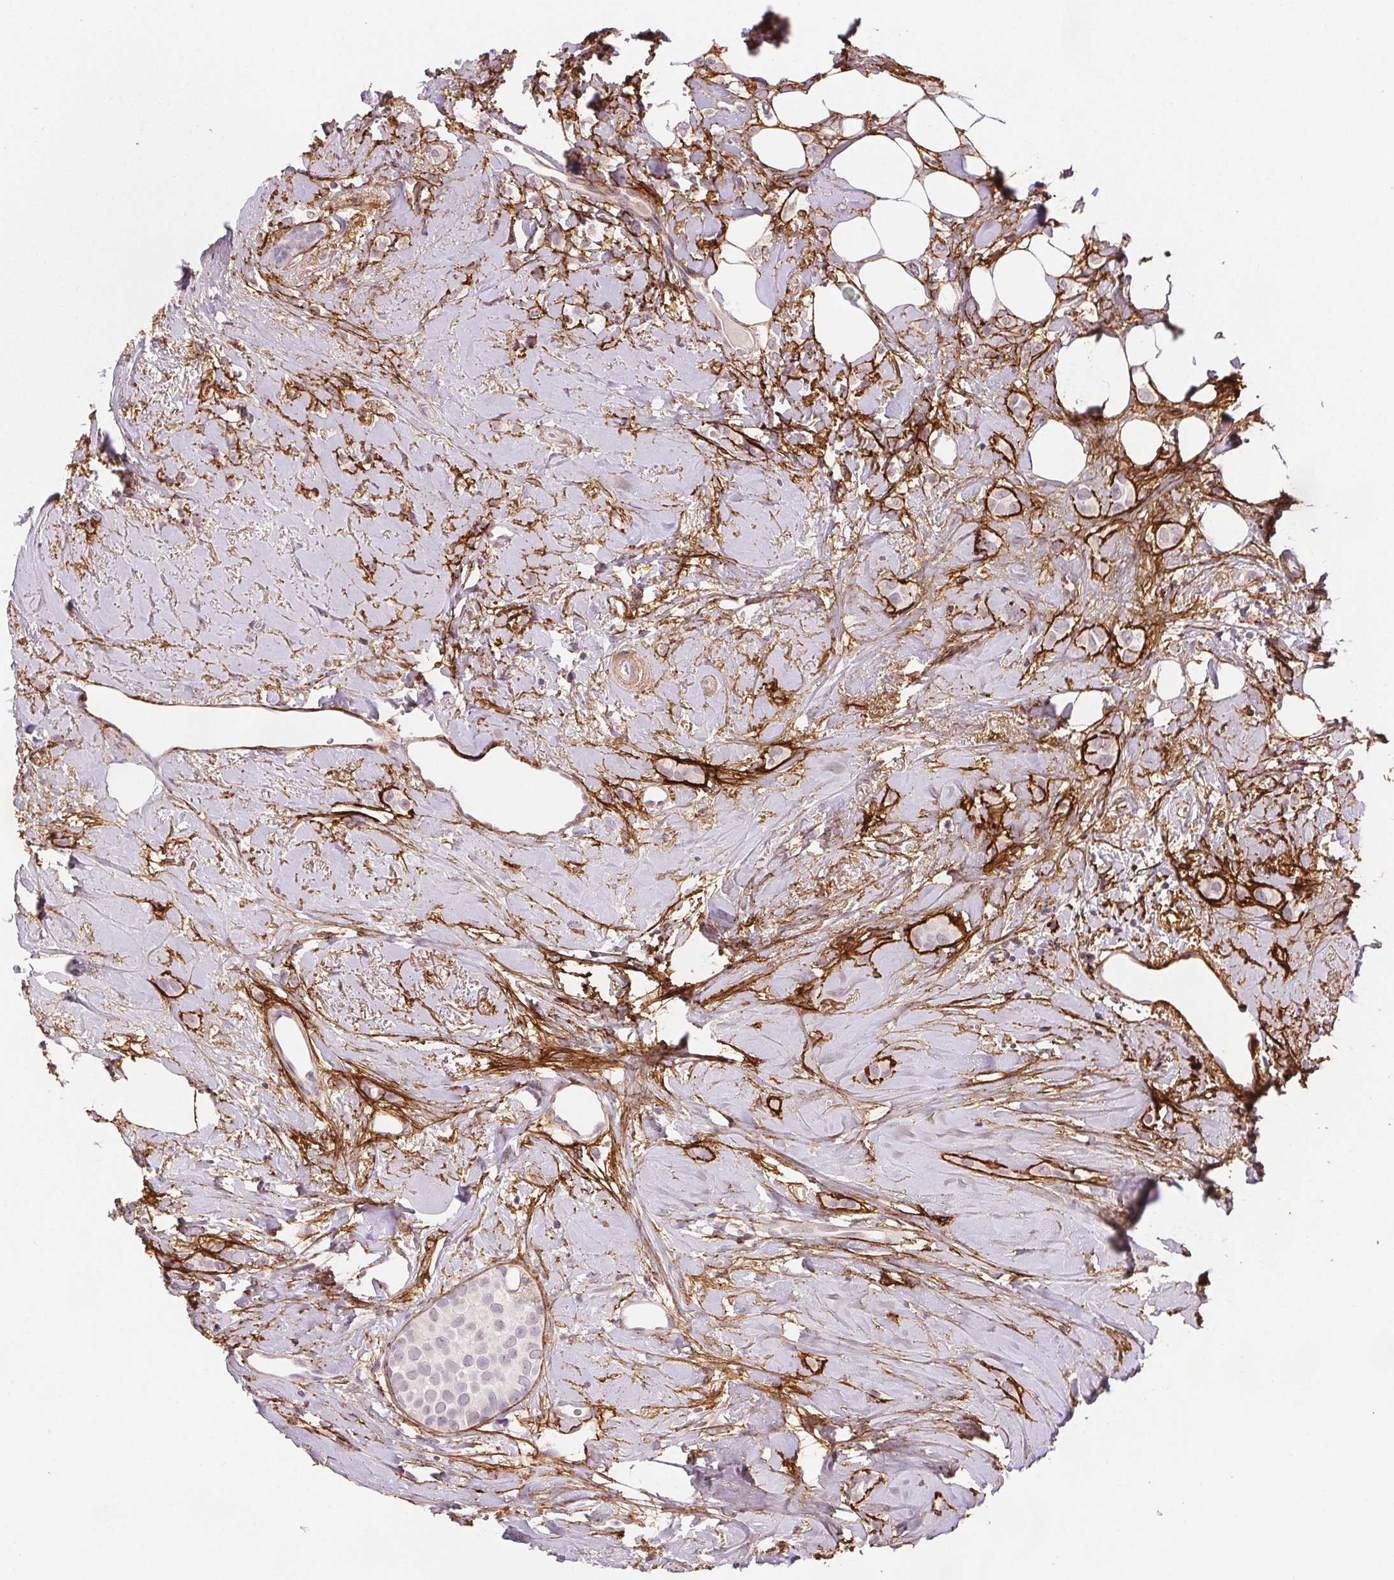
{"staining": {"intensity": "negative", "quantity": "none", "location": "none"}, "tissue": "breast cancer", "cell_type": "Tumor cells", "image_type": "cancer", "snomed": [{"axis": "morphology", "description": "Lobular carcinoma"}, {"axis": "topography", "description": "Breast"}], "caption": "The immunohistochemistry (IHC) image has no significant staining in tumor cells of breast lobular carcinoma tissue.", "gene": "FBN1", "patient": {"sex": "female", "age": 66}}